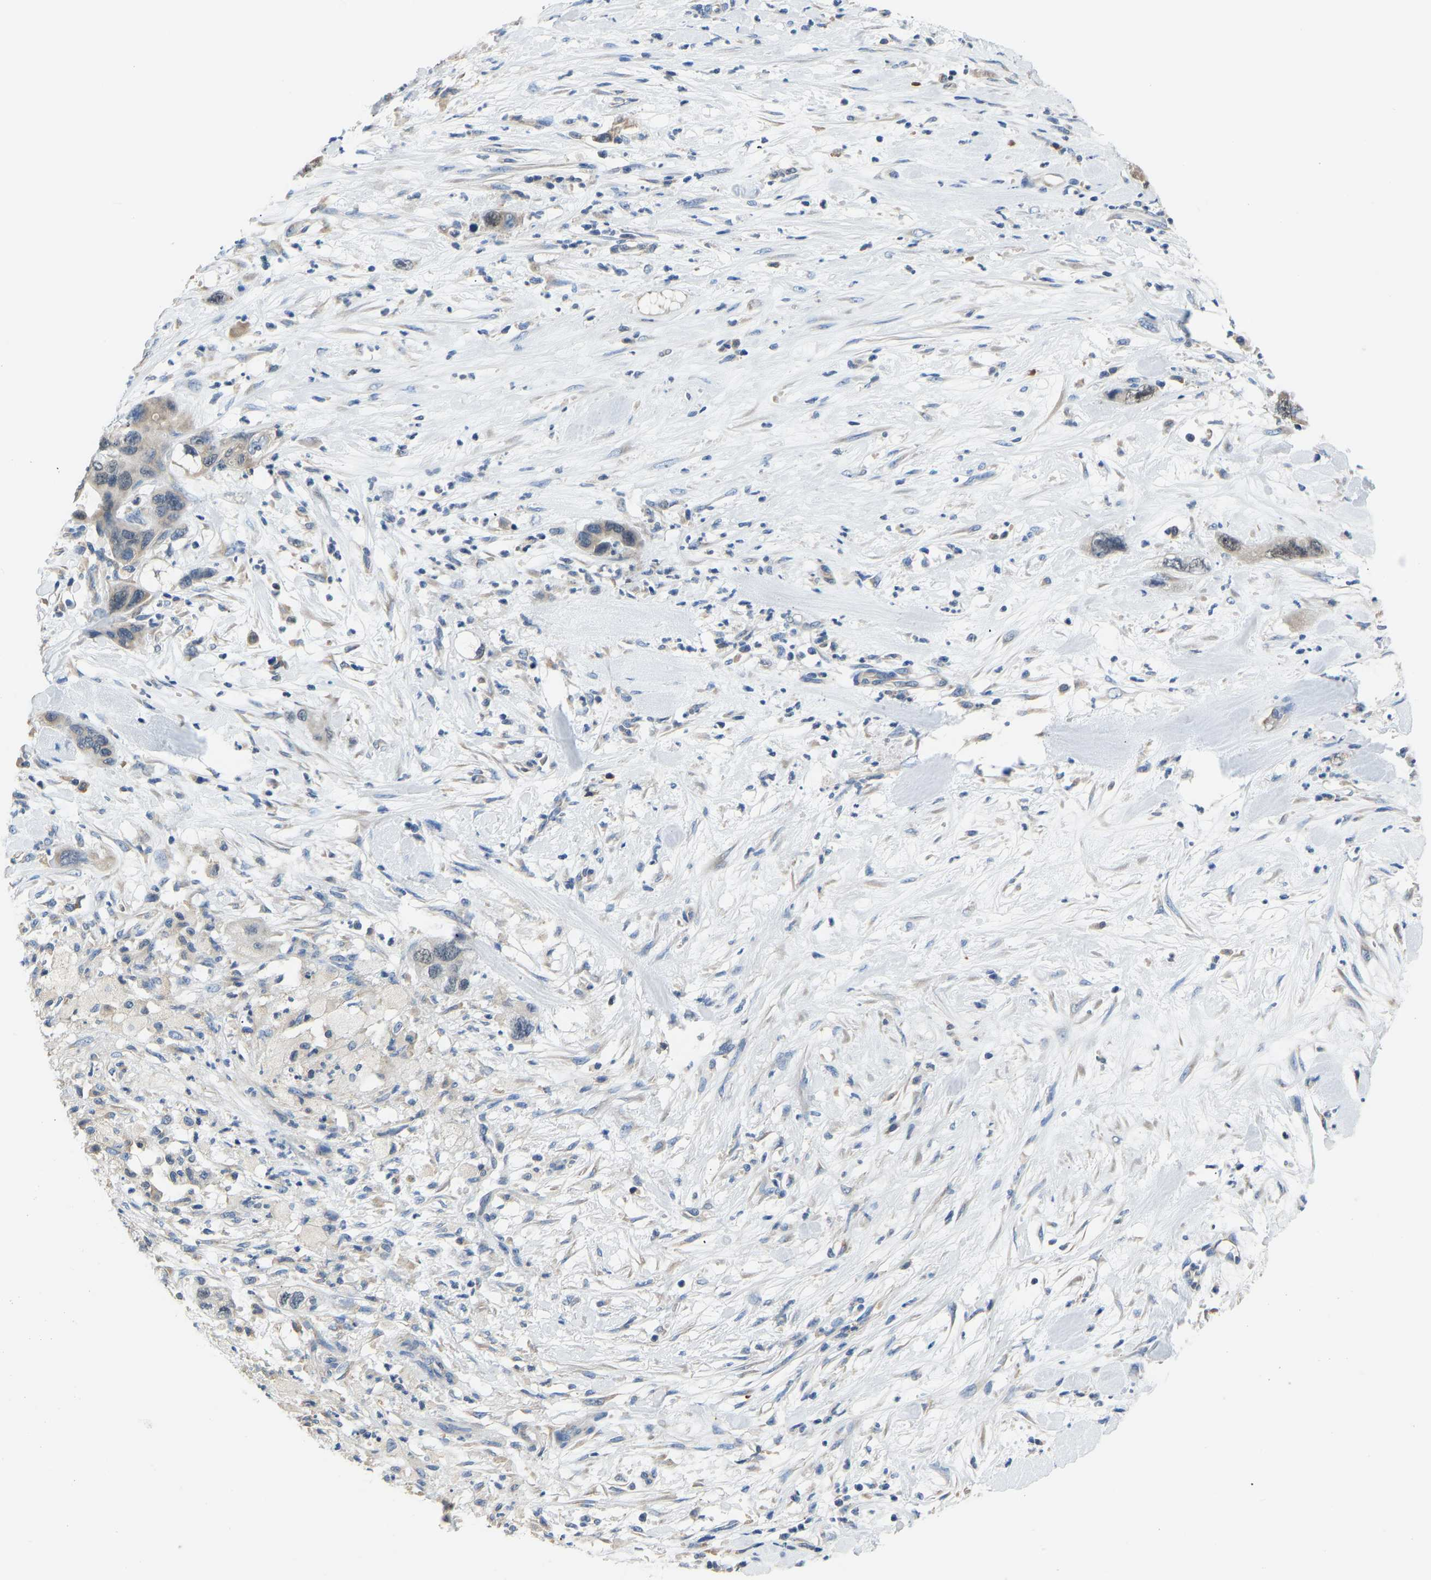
{"staining": {"intensity": "negative", "quantity": "none", "location": "none"}, "tissue": "pancreatic cancer", "cell_type": "Tumor cells", "image_type": "cancer", "snomed": [{"axis": "morphology", "description": "Adenocarcinoma, NOS"}, {"axis": "topography", "description": "Pancreas"}], "caption": "High power microscopy histopathology image of an immunohistochemistry (IHC) micrograph of pancreatic cancer, revealing no significant expression in tumor cells.", "gene": "VRK1", "patient": {"sex": "female", "age": 71}}